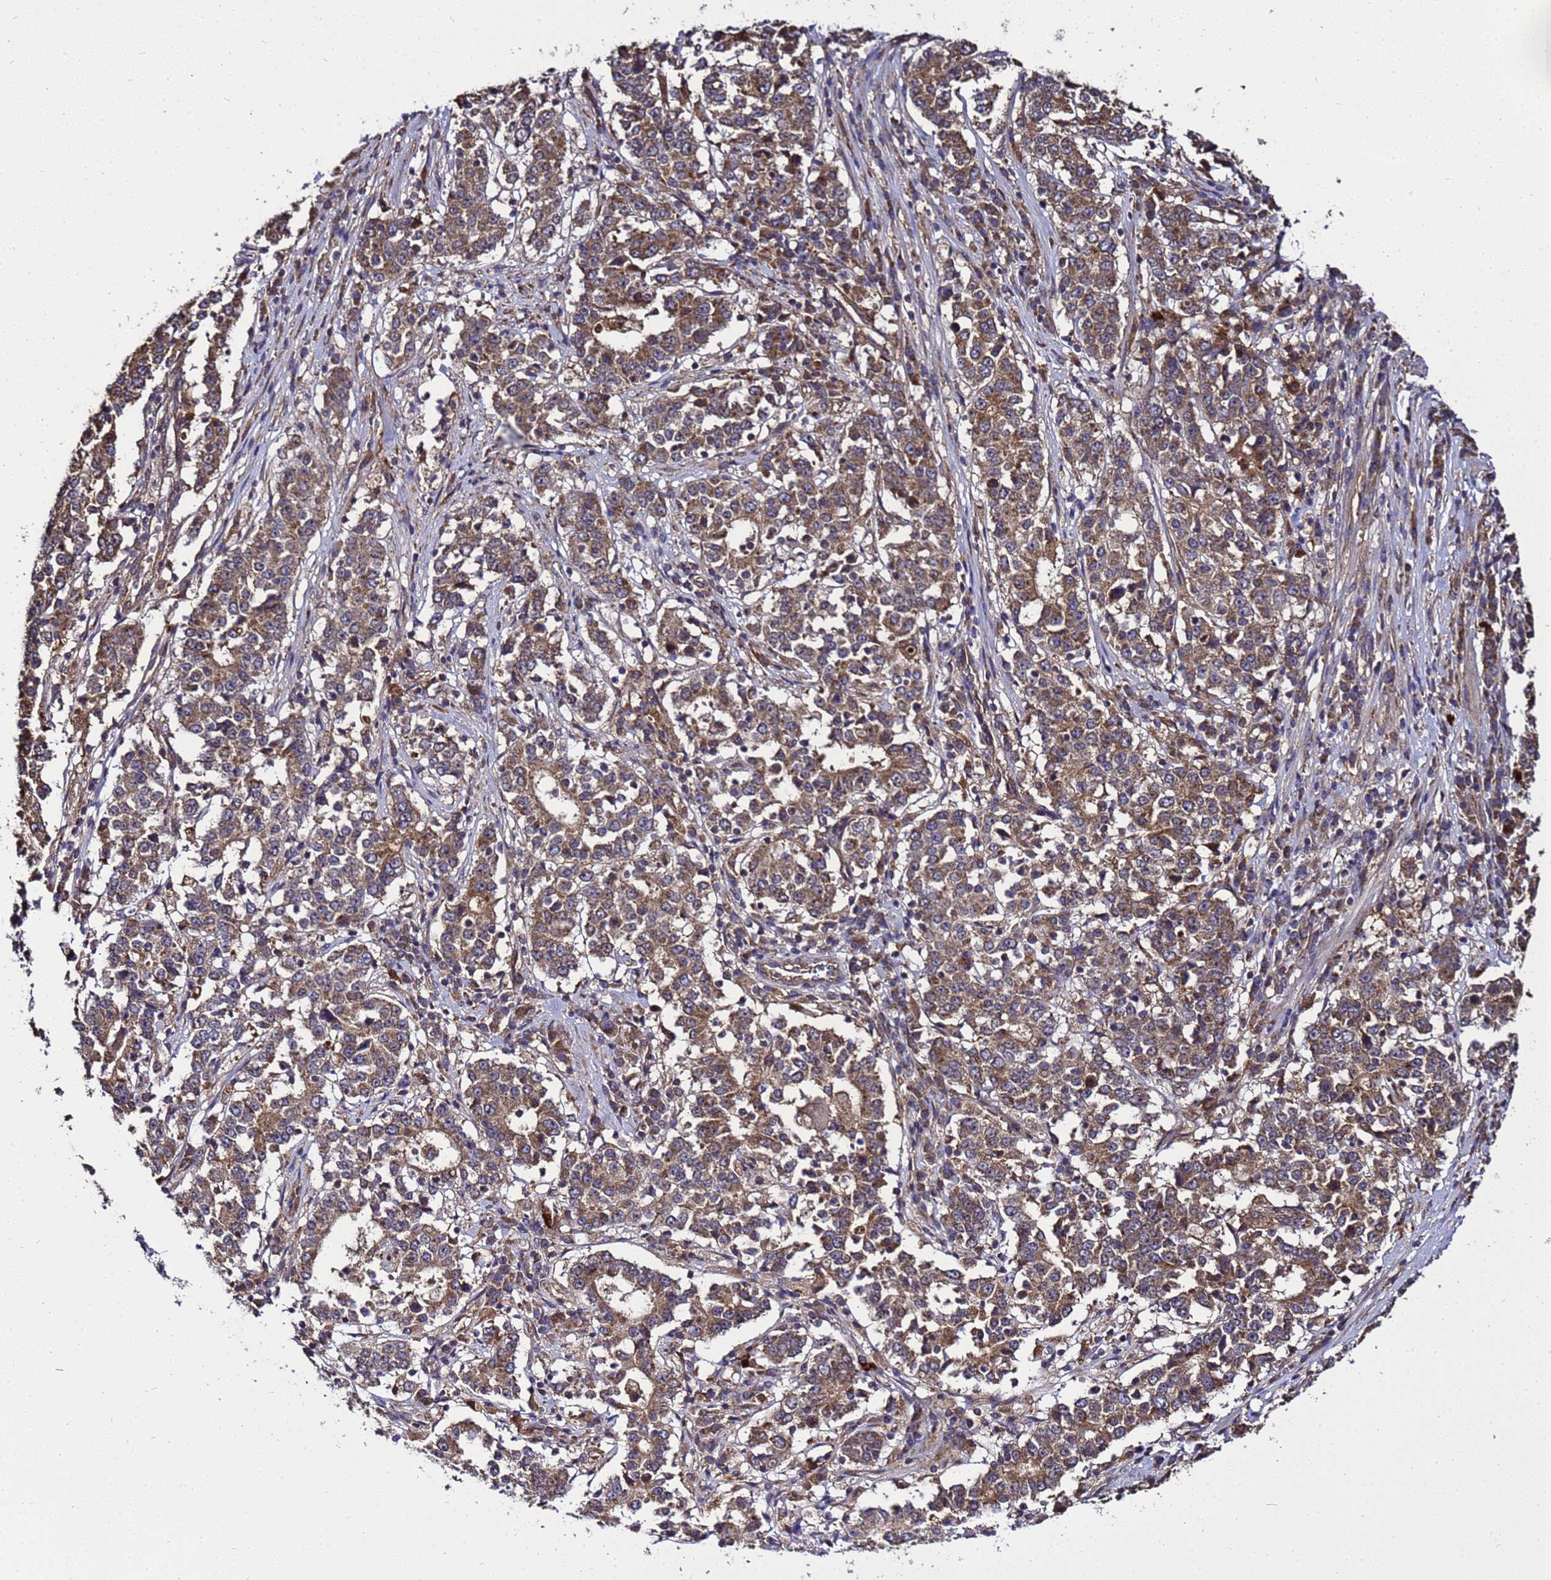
{"staining": {"intensity": "strong", "quantity": ">75%", "location": "cytoplasmic/membranous"}, "tissue": "stomach cancer", "cell_type": "Tumor cells", "image_type": "cancer", "snomed": [{"axis": "morphology", "description": "Adenocarcinoma, NOS"}, {"axis": "topography", "description": "Stomach"}], "caption": "IHC (DAB) staining of stomach adenocarcinoma exhibits strong cytoplasmic/membranous protein expression in about >75% of tumor cells. Using DAB (3,3'-diaminobenzidine) (brown) and hematoxylin (blue) stains, captured at high magnification using brightfield microscopy.", "gene": "TRABD", "patient": {"sex": "male", "age": 59}}